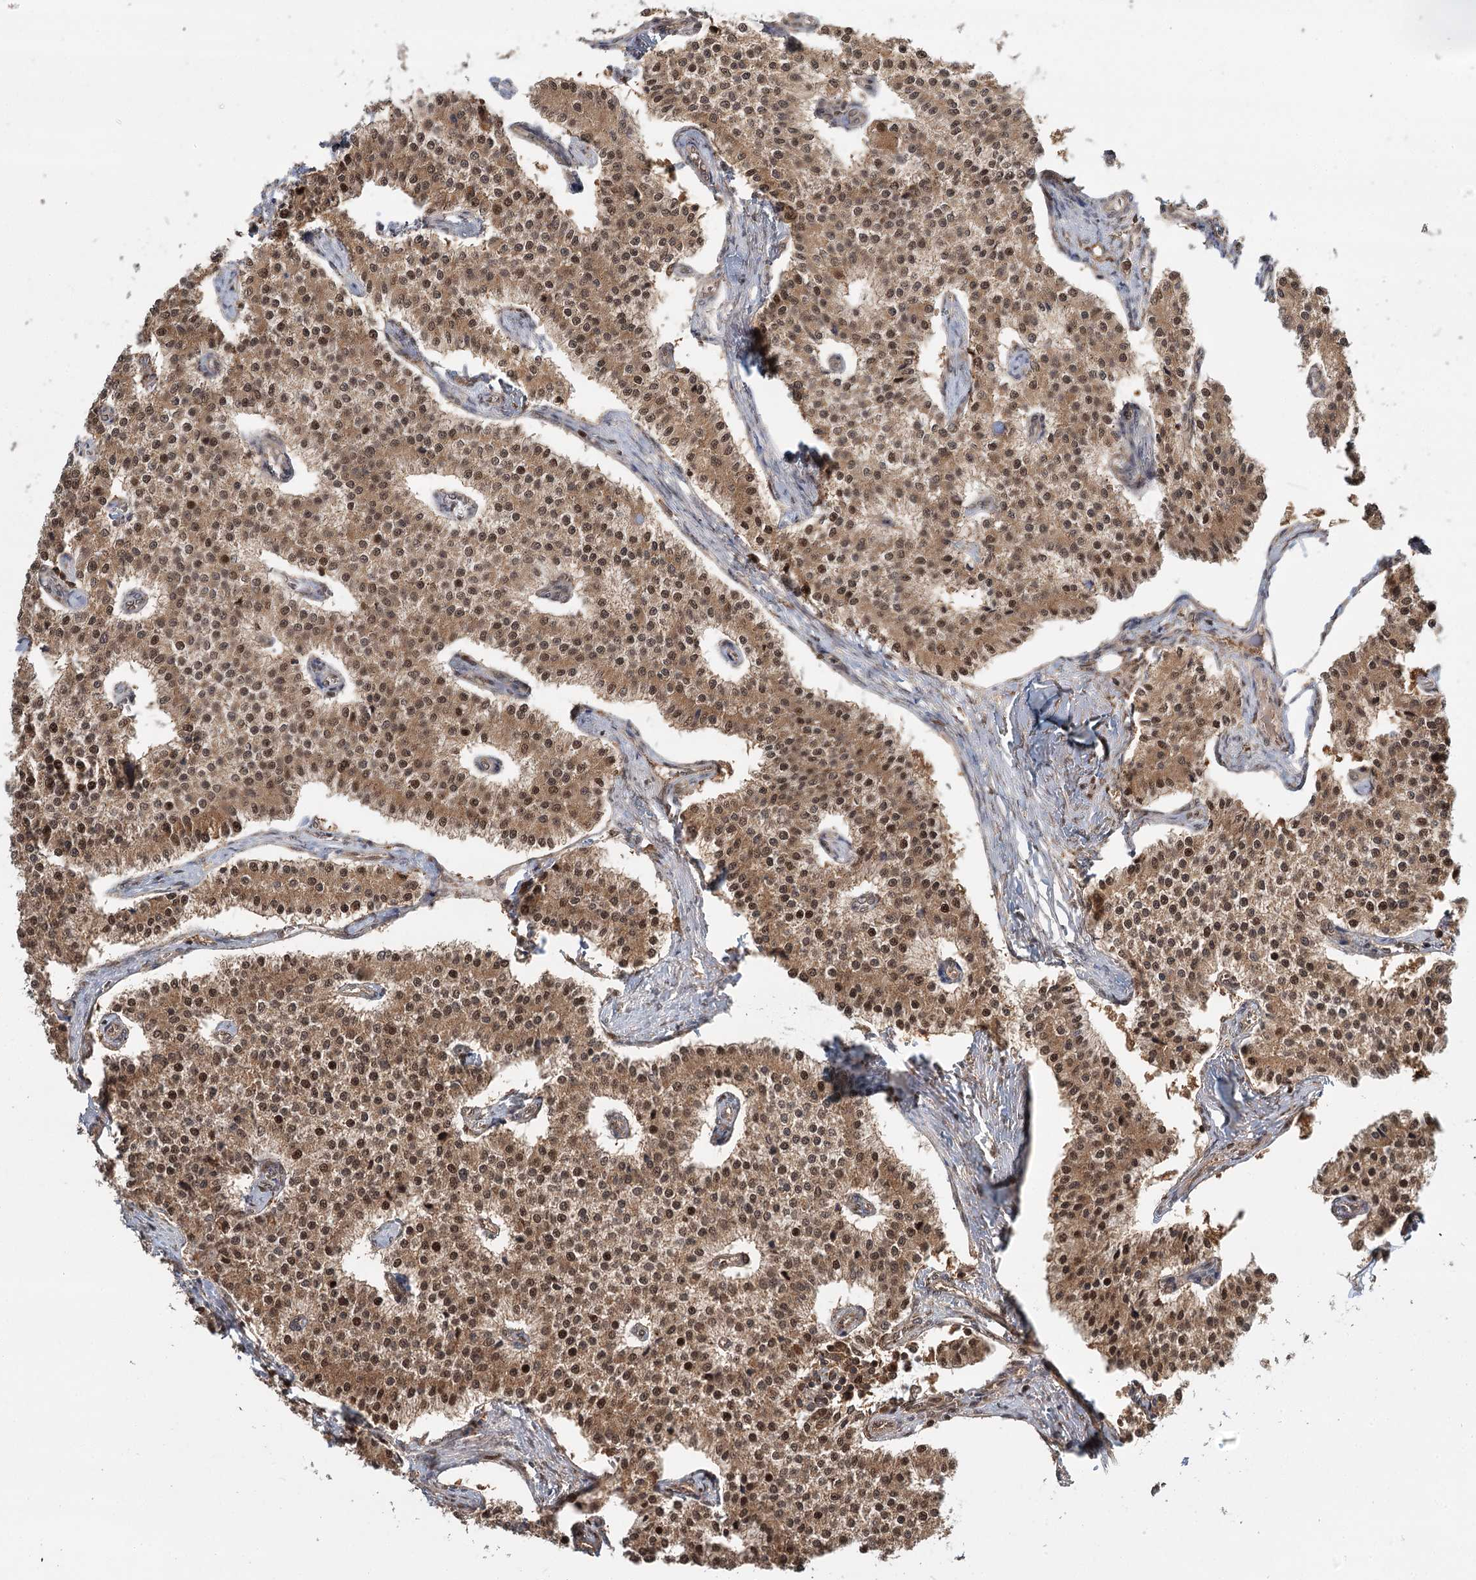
{"staining": {"intensity": "moderate", "quantity": ">75%", "location": "cytoplasmic/membranous,nuclear"}, "tissue": "carcinoid", "cell_type": "Tumor cells", "image_type": "cancer", "snomed": [{"axis": "morphology", "description": "Carcinoid, malignant, NOS"}, {"axis": "topography", "description": "Colon"}], "caption": "An immunohistochemistry (IHC) photomicrograph of neoplastic tissue is shown. Protein staining in brown labels moderate cytoplasmic/membranous and nuclear positivity in carcinoid within tumor cells. (brown staining indicates protein expression, while blue staining denotes nuclei).", "gene": "N6AMT1", "patient": {"sex": "female", "age": 52}}